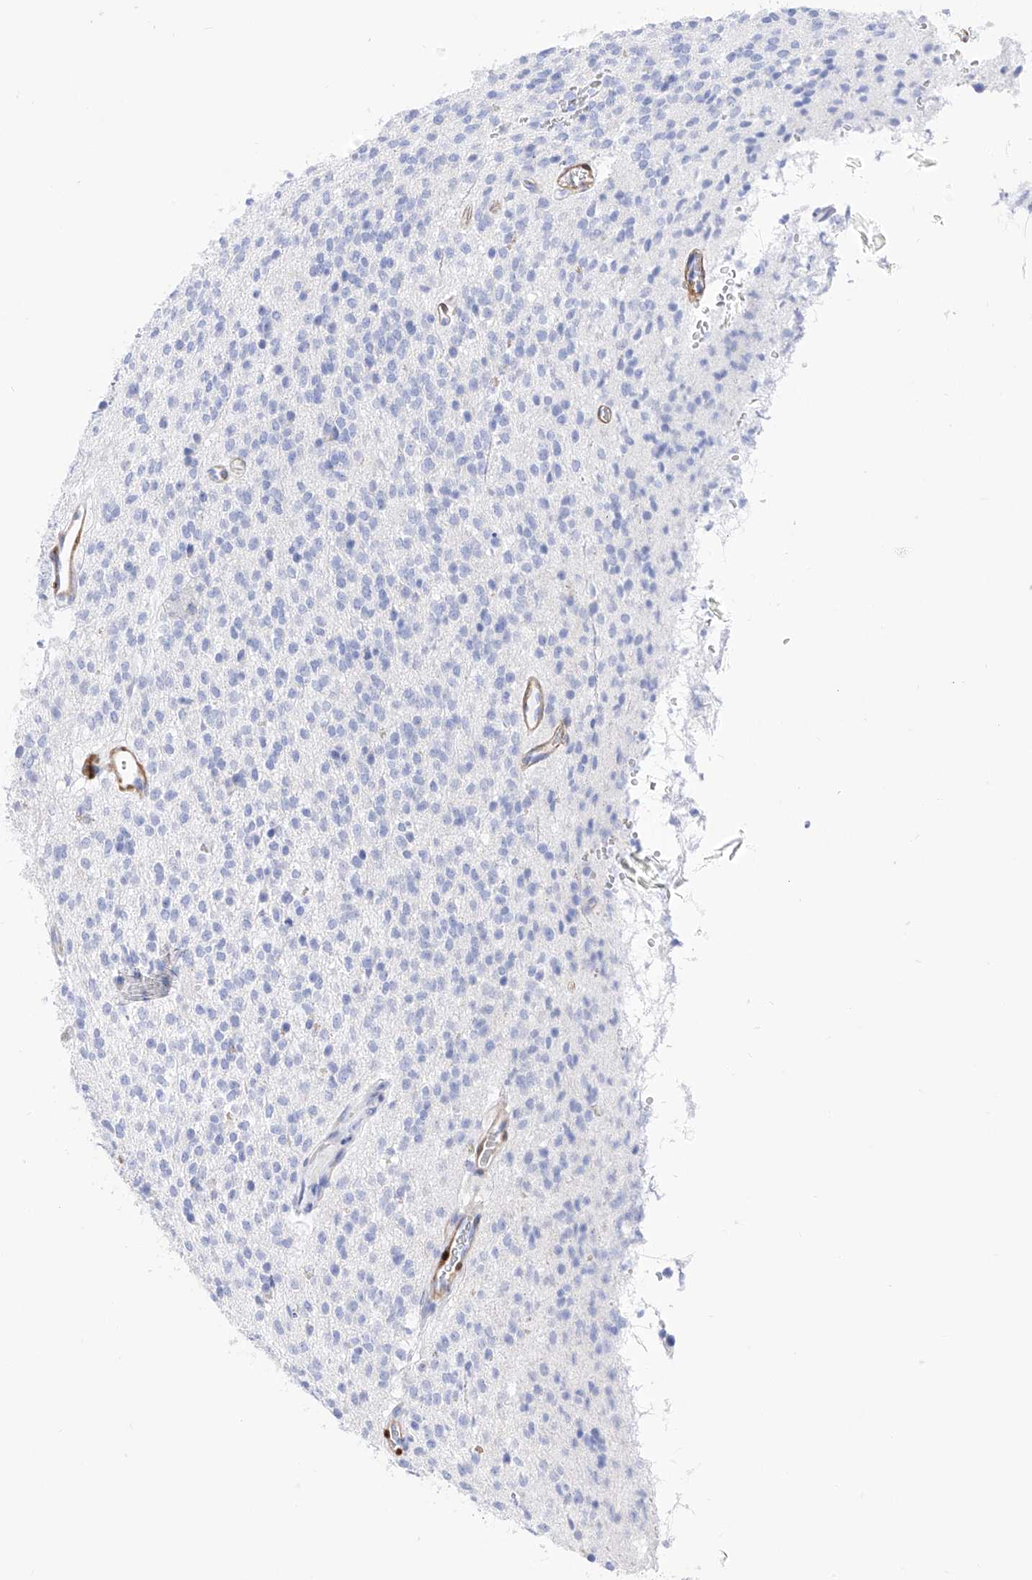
{"staining": {"intensity": "negative", "quantity": "none", "location": "none"}, "tissue": "glioma", "cell_type": "Tumor cells", "image_type": "cancer", "snomed": [{"axis": "morphology", "description": "Glioma, malignant, High grade"}, {"axis": "topography", "description": "Brain"}], "caption": "DAB (3,3'-diaminobenzidine) immunohistochemical staining of human high-grade glioma (malignant) displays no significant staining in tumor cells.", "gene": "TRPC7", "patient": {"sex": "male", "age": 34}}